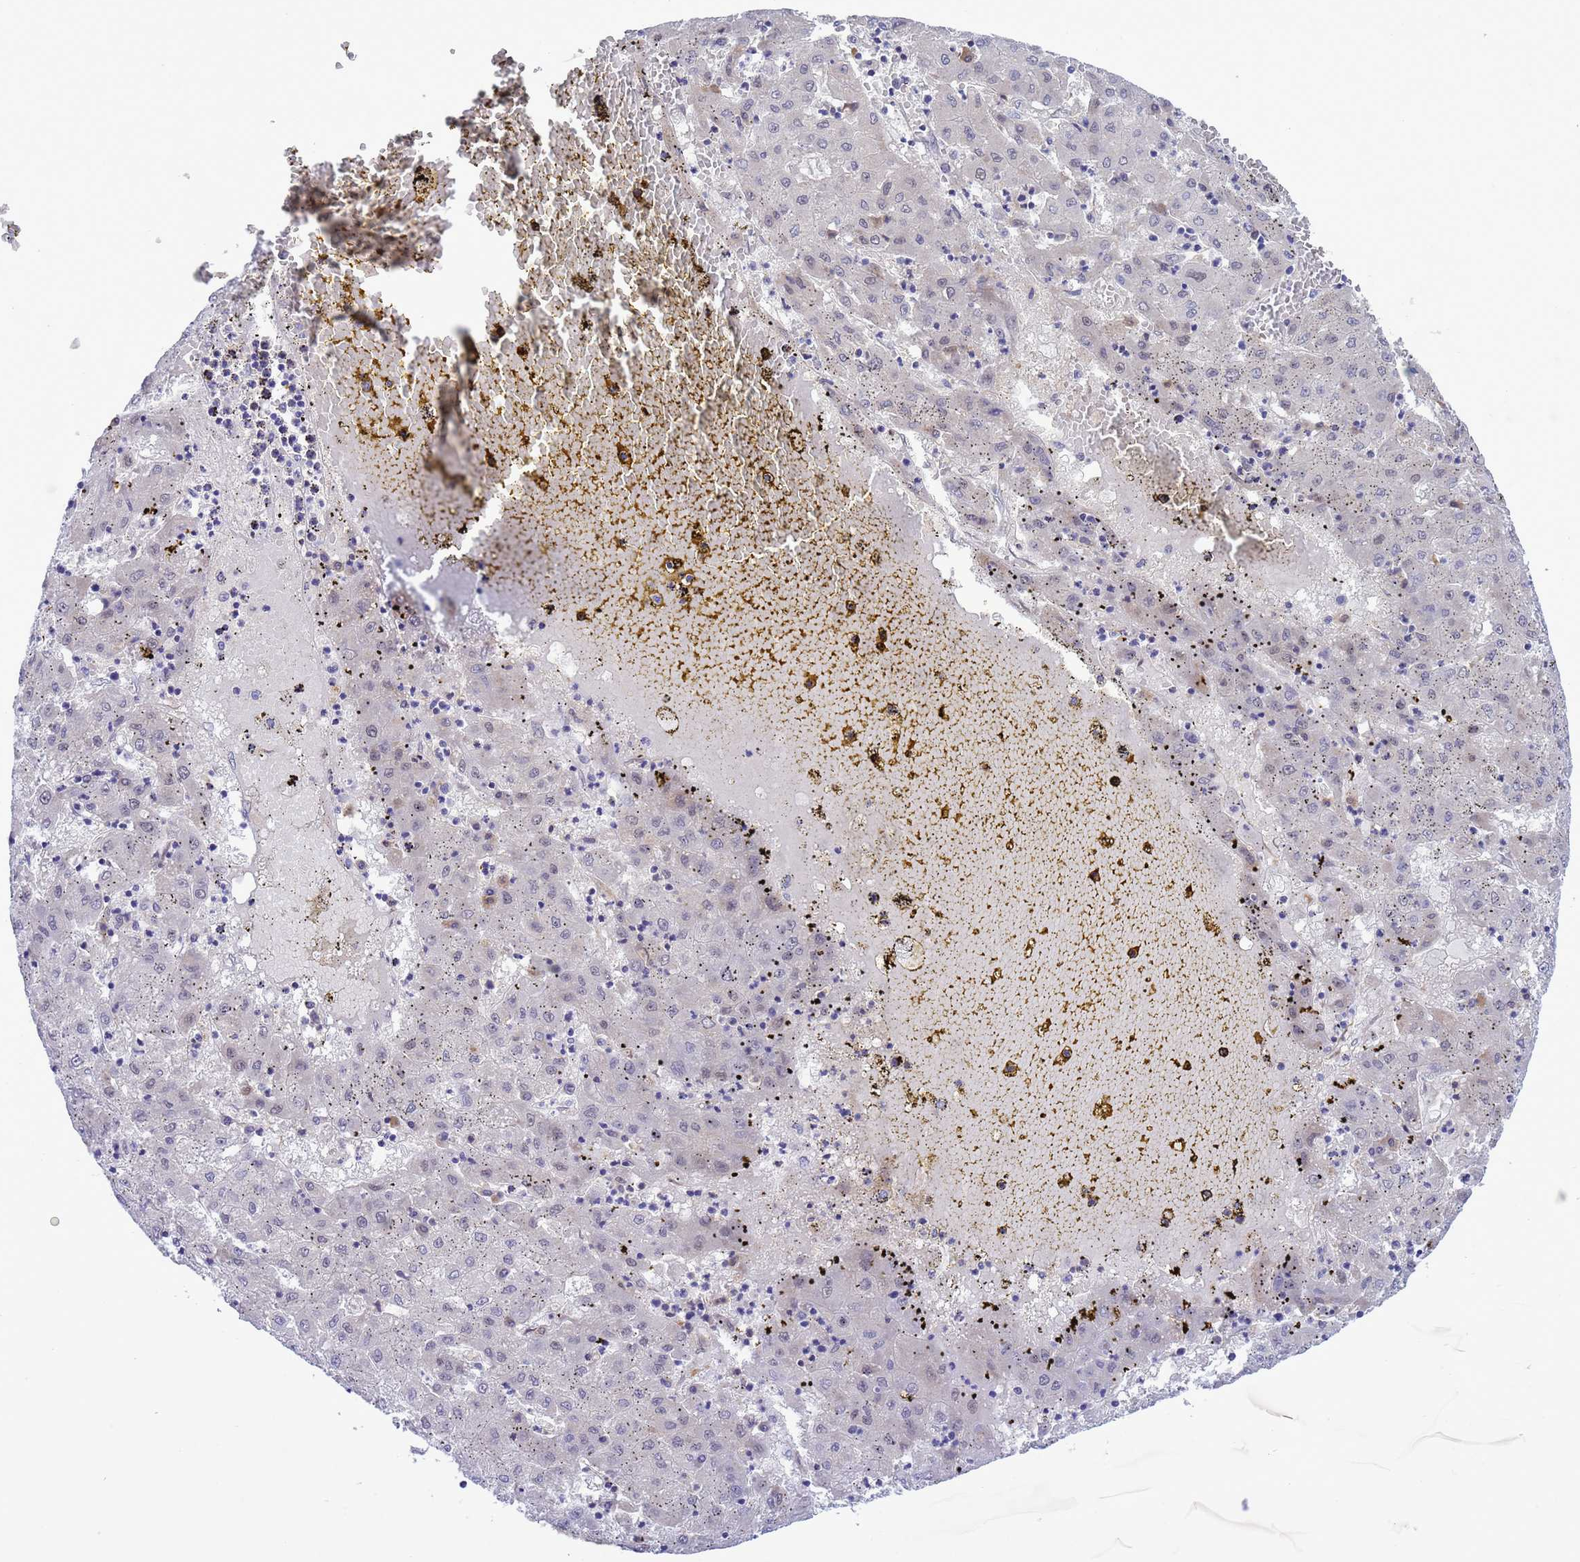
{"staining": {"intensity": "weak", "quantity": "<25%", "location": "nuclear"}, "tissue": "liver cancer", "cell_type": "Tumor cells", "image_type": "cancer", "snomed": [{"axis": "morphology", "description": "Carcinoma, Hepatocellular, NOS"}, {"axis": "topography", "description": "Liver"}], "caption": "This photomicrograph is of liver cancer (hepatocellular carcinoma) stained with immunohistochemistry (IHC) to label a protein in brown with the nuclei are counter-stained blue. There is no staining in tumor cells.", "gene": "ZNF461", "patient": {"sex": "male", "age": 72}}